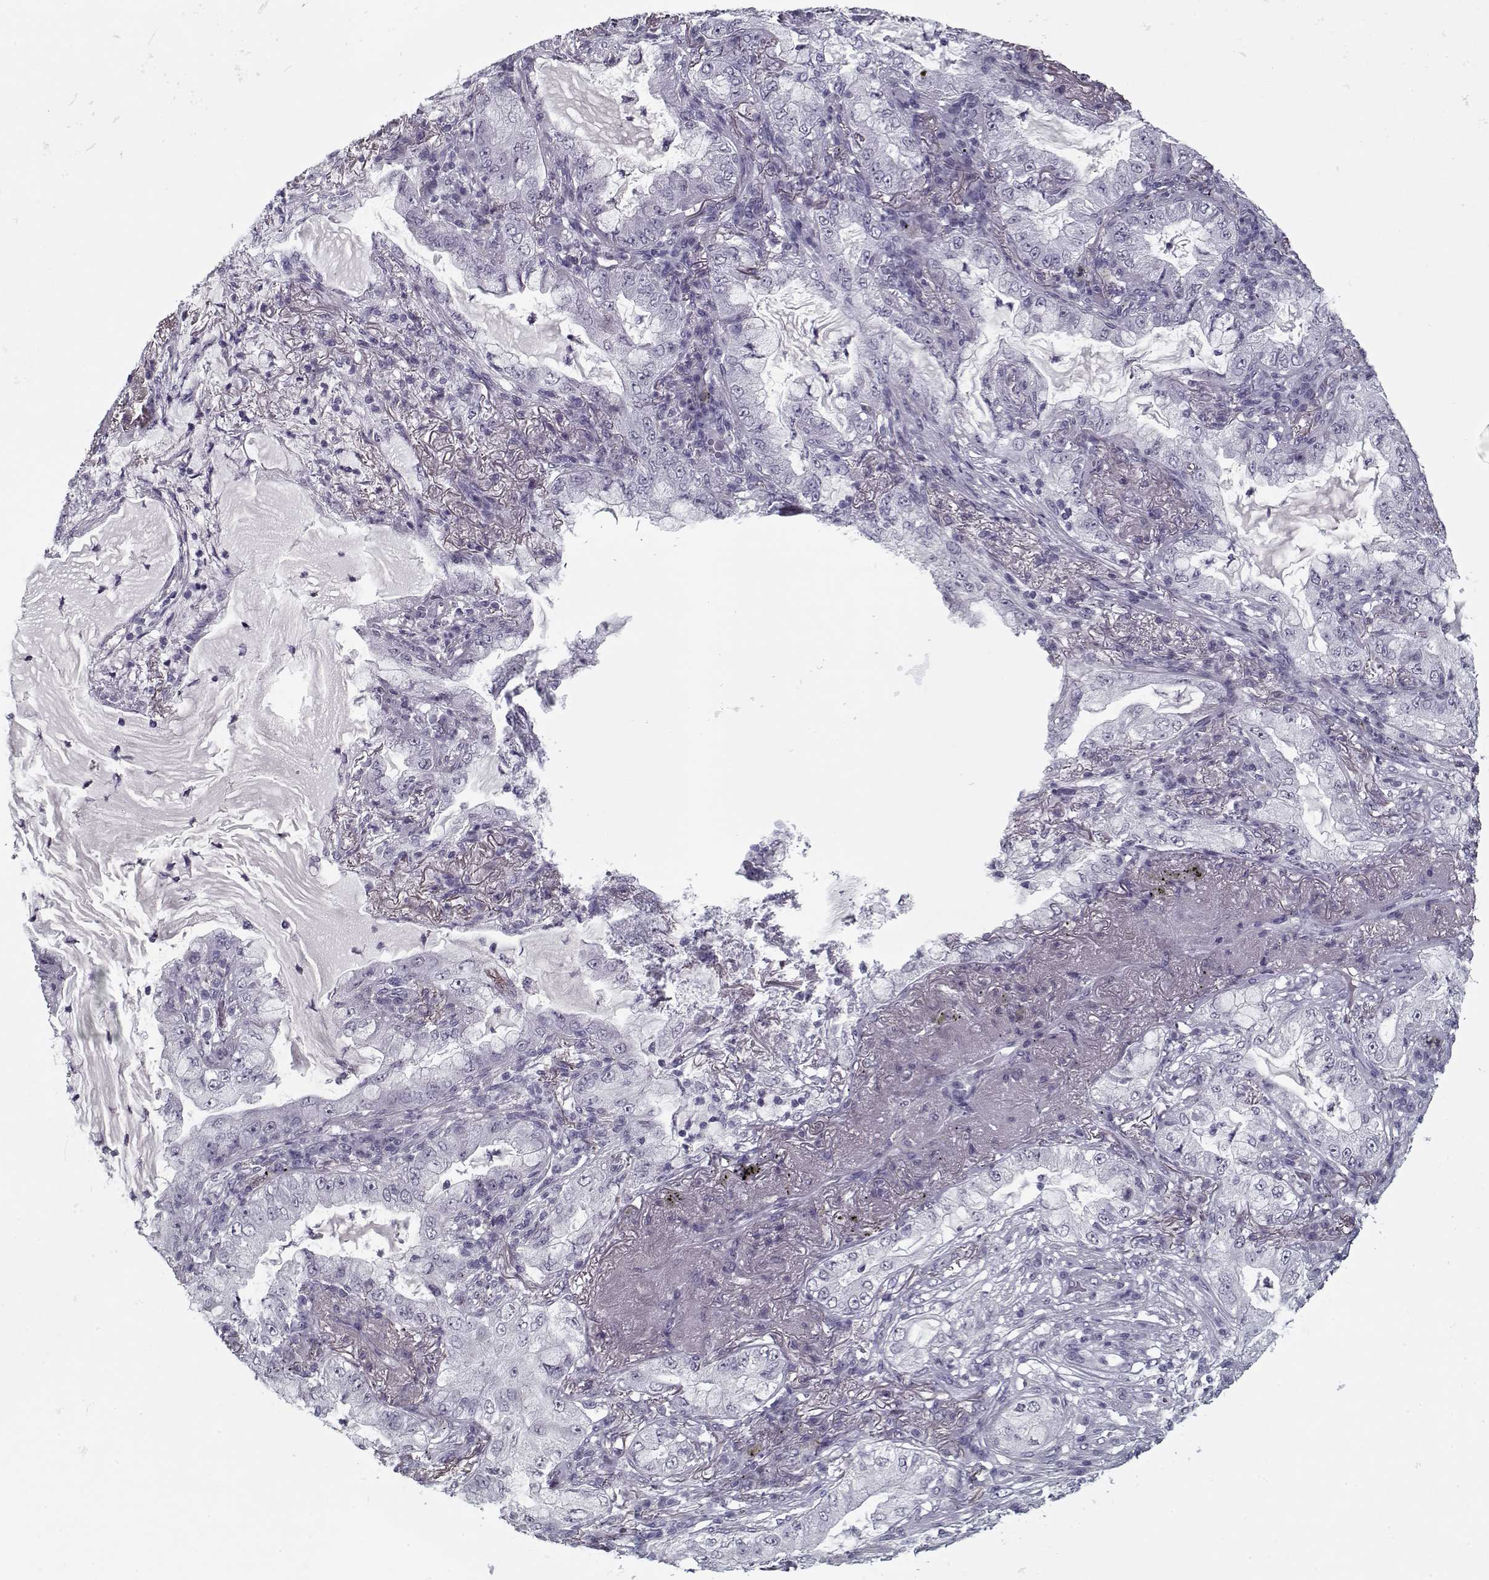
{"staining": {"intensity": "negative", "quantity": "none", "location": "none"}, "tissue": "lung cancer", "cell_type": "Tumor cells", "image_type": "cancer", "snomed": [{"axis": "morphology", "description": "Adenocarcinoma, NOS"}, {"axis": "topography", "description": "Lung"}], "caption": "Adenocarcinoma (lung) was stained to show a protein in brown. There is no significant expression in tumor cells. (Brightfield microscopy of DAB (3,3'-diaminobenzidine) immunohistochemistry at high magnification).", "gene": "RNF32", "patient": {"sex": "female", "age": 73}}